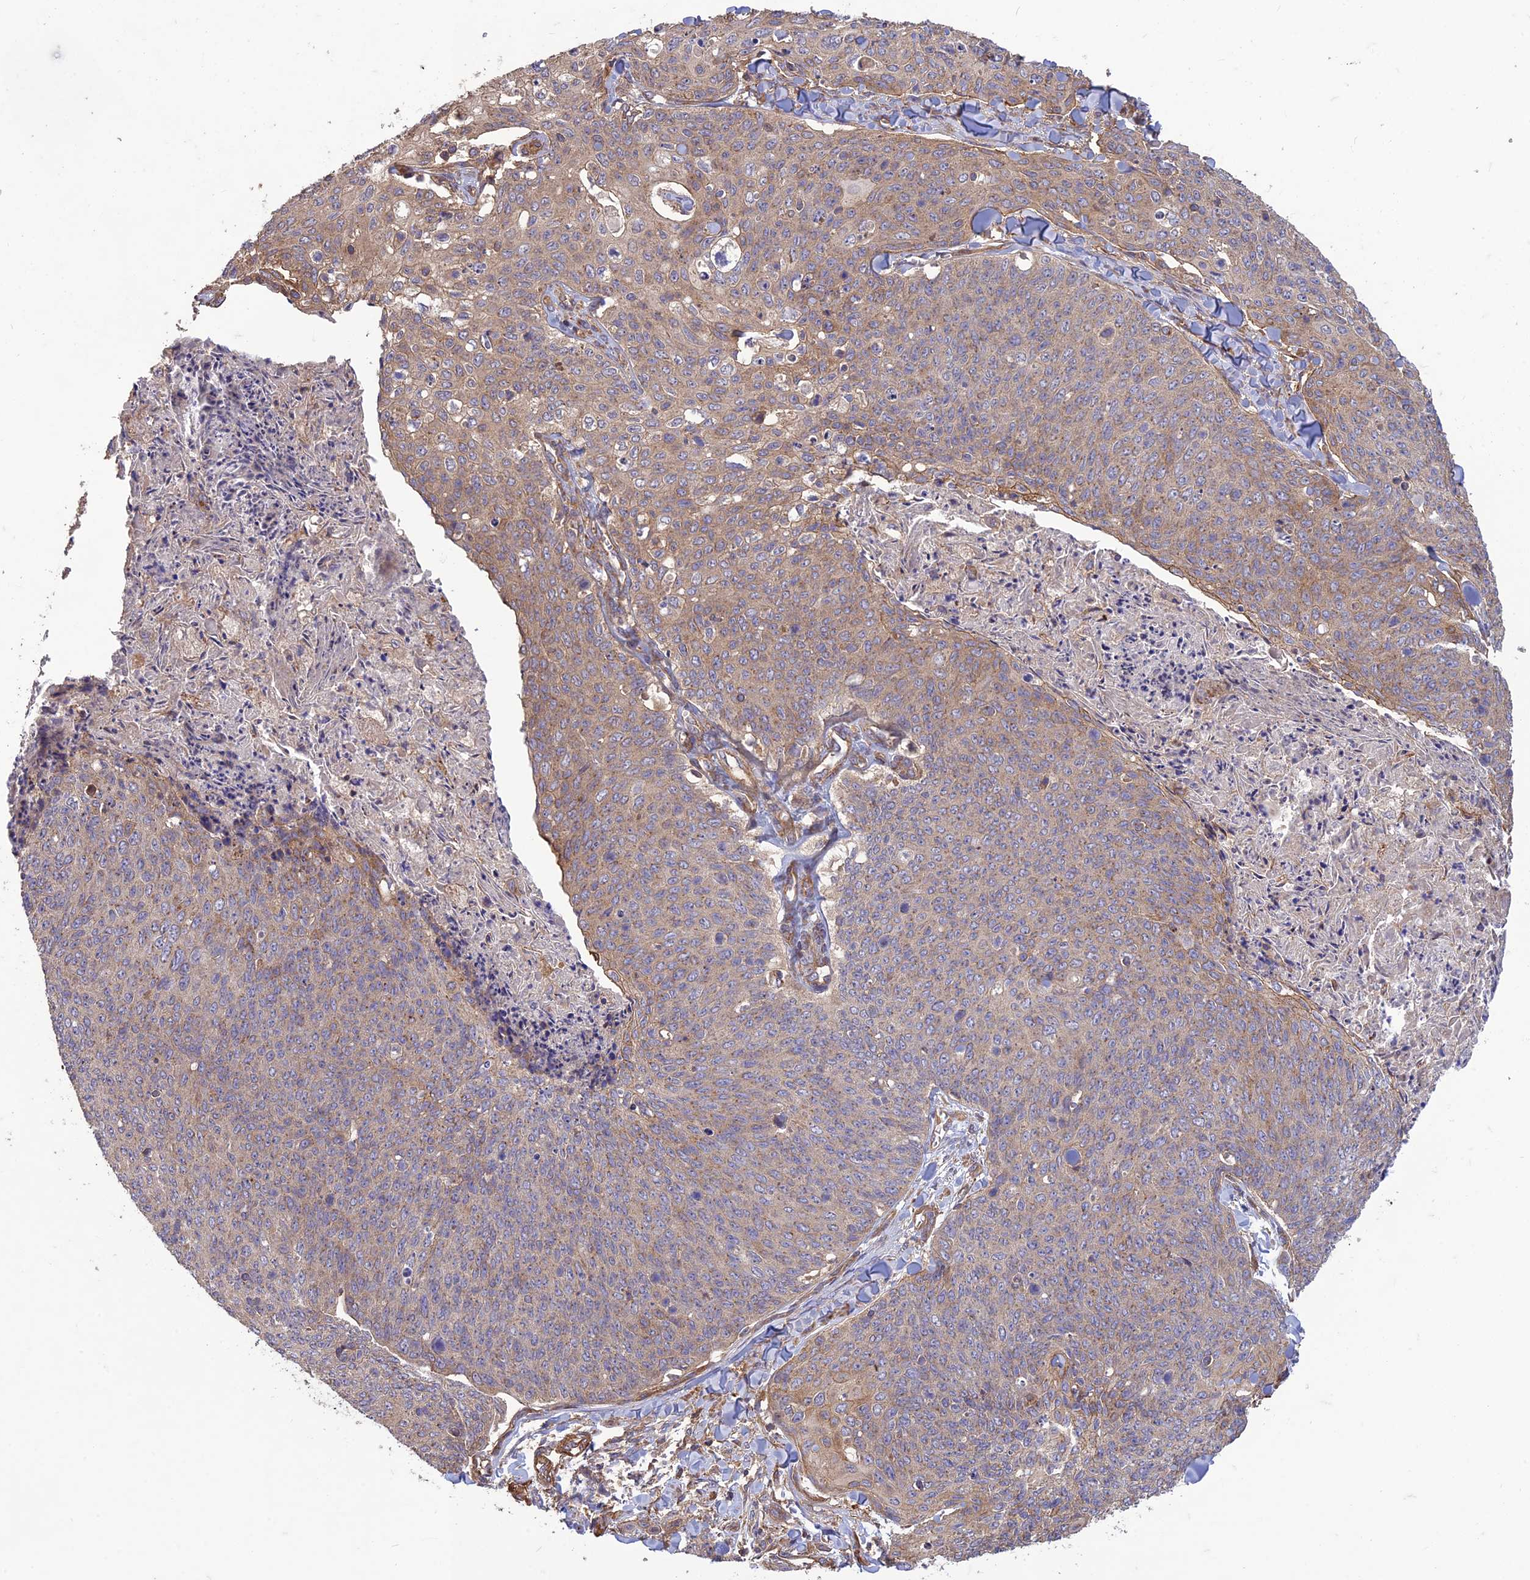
{"staining": {"intensity": "weak", "quantity": "<25%", "location": "cytoplasmic/membranous"}, "tissue": "skin cancer", "cell_type": "Tumor cells", "image_type": "cancer", "snomed": [{"axis": "morphology", "description": "Squamous cell carcinoma, NOS"}, {"axis": "topography", "description": "Skin"}, {"axis": "topography", "description": "Vulva"}], "caption": "The micrograph demonstrates no significant staining in tumor cells of skin squamous cell carcinoma. The staining is performed using DAB (3,3'-diaminobenzidine) brown chromogen with nuclei counter-stained in using hematoxylin.", "gene": "TMEM131L", "patient": {"sex": "female", "age": 85}}